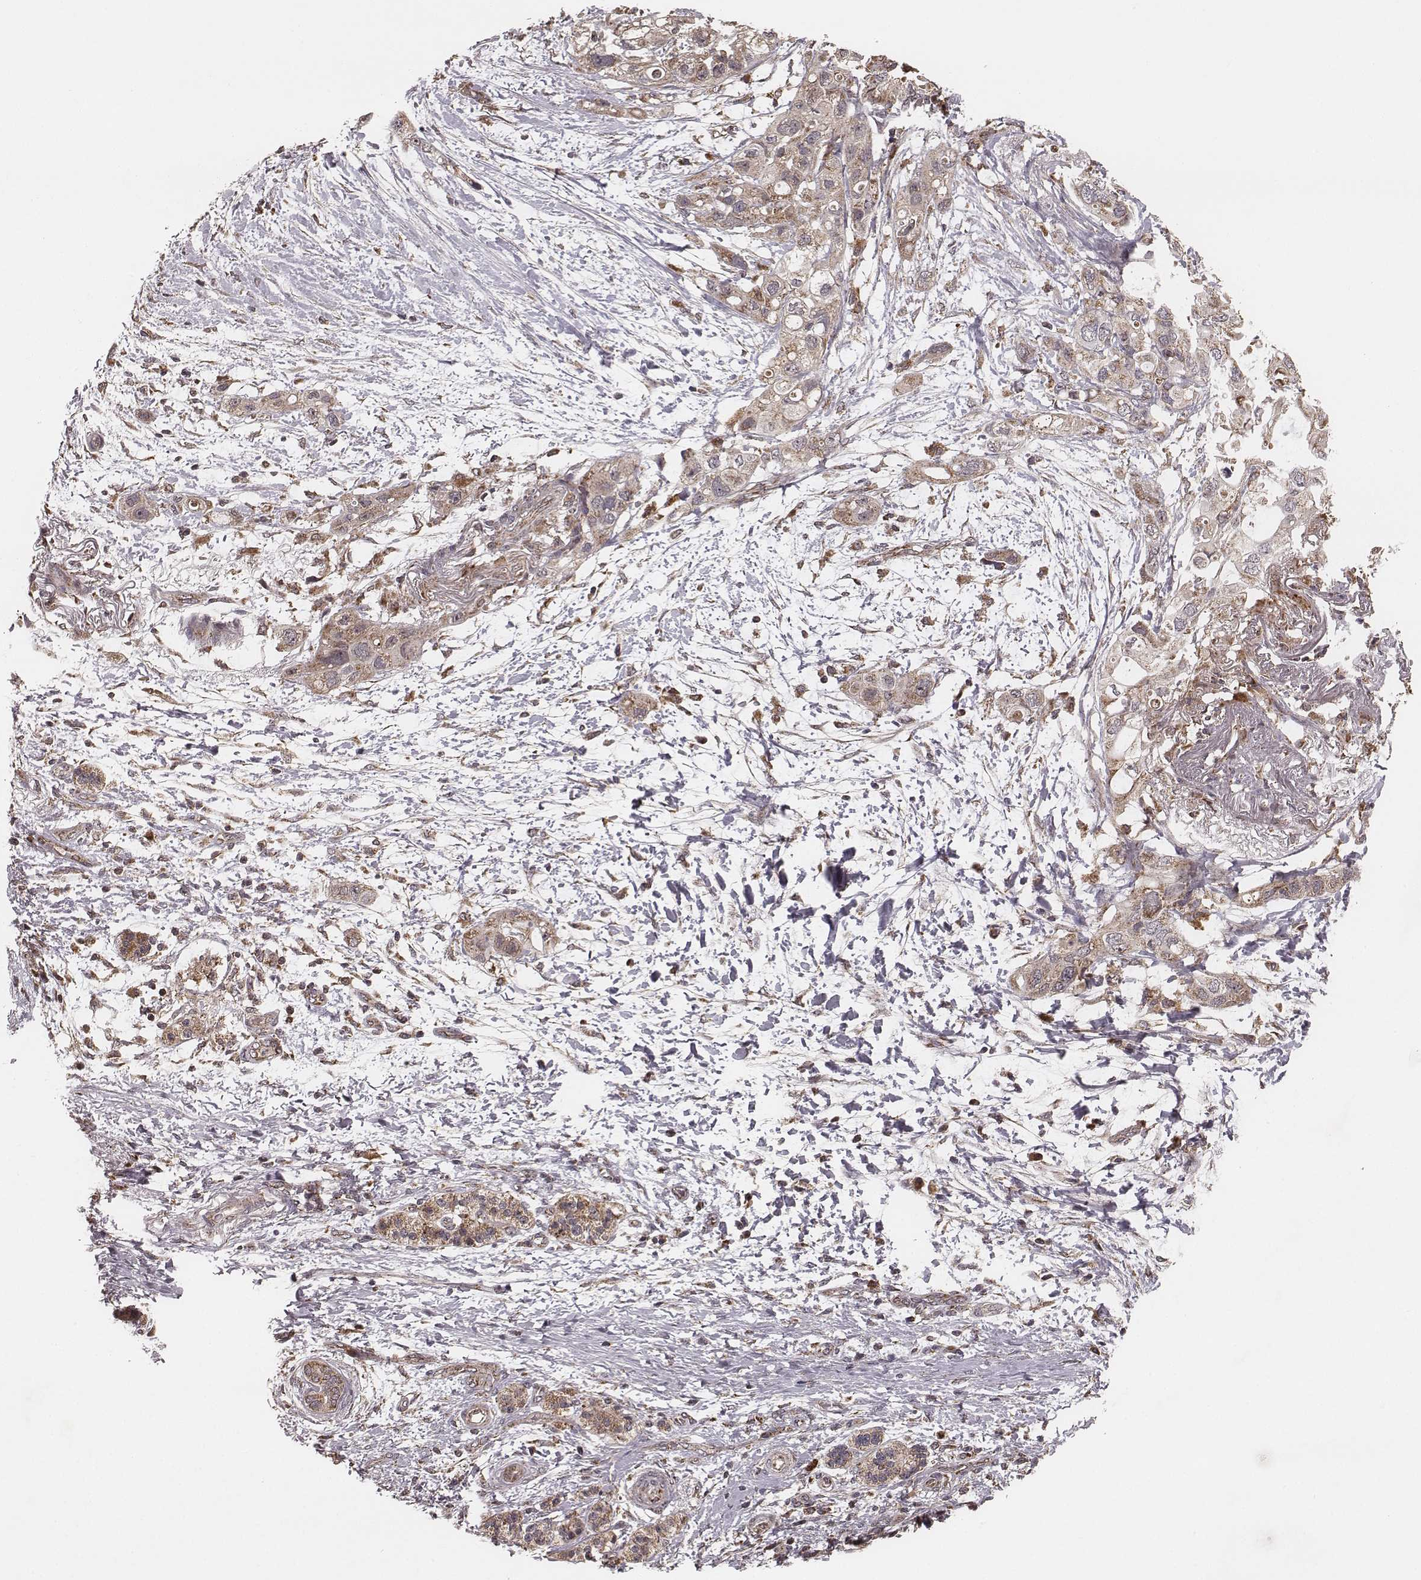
{"staining": {"intensity": "weak", "quantity": ">75%", "location": "cytoplasmic/membranous"}, "tissue": "pancreatic cancer", "cell_type": "Tumor cells", "image_type": "cancer", "snomed": [{"axis": "morphology", "description": "Adenocarcinoma, NOS"}, {"axis": "topography", "description": "Pancreas"}], "caption": "Tumor cells show low levels of weak cytoplasmic/membranous positivity in about >75% of cells in adenocarcinoma (pancreatic).", "gene": "ZDHHC21", "patient": {"sex": "female", "age": 72}}